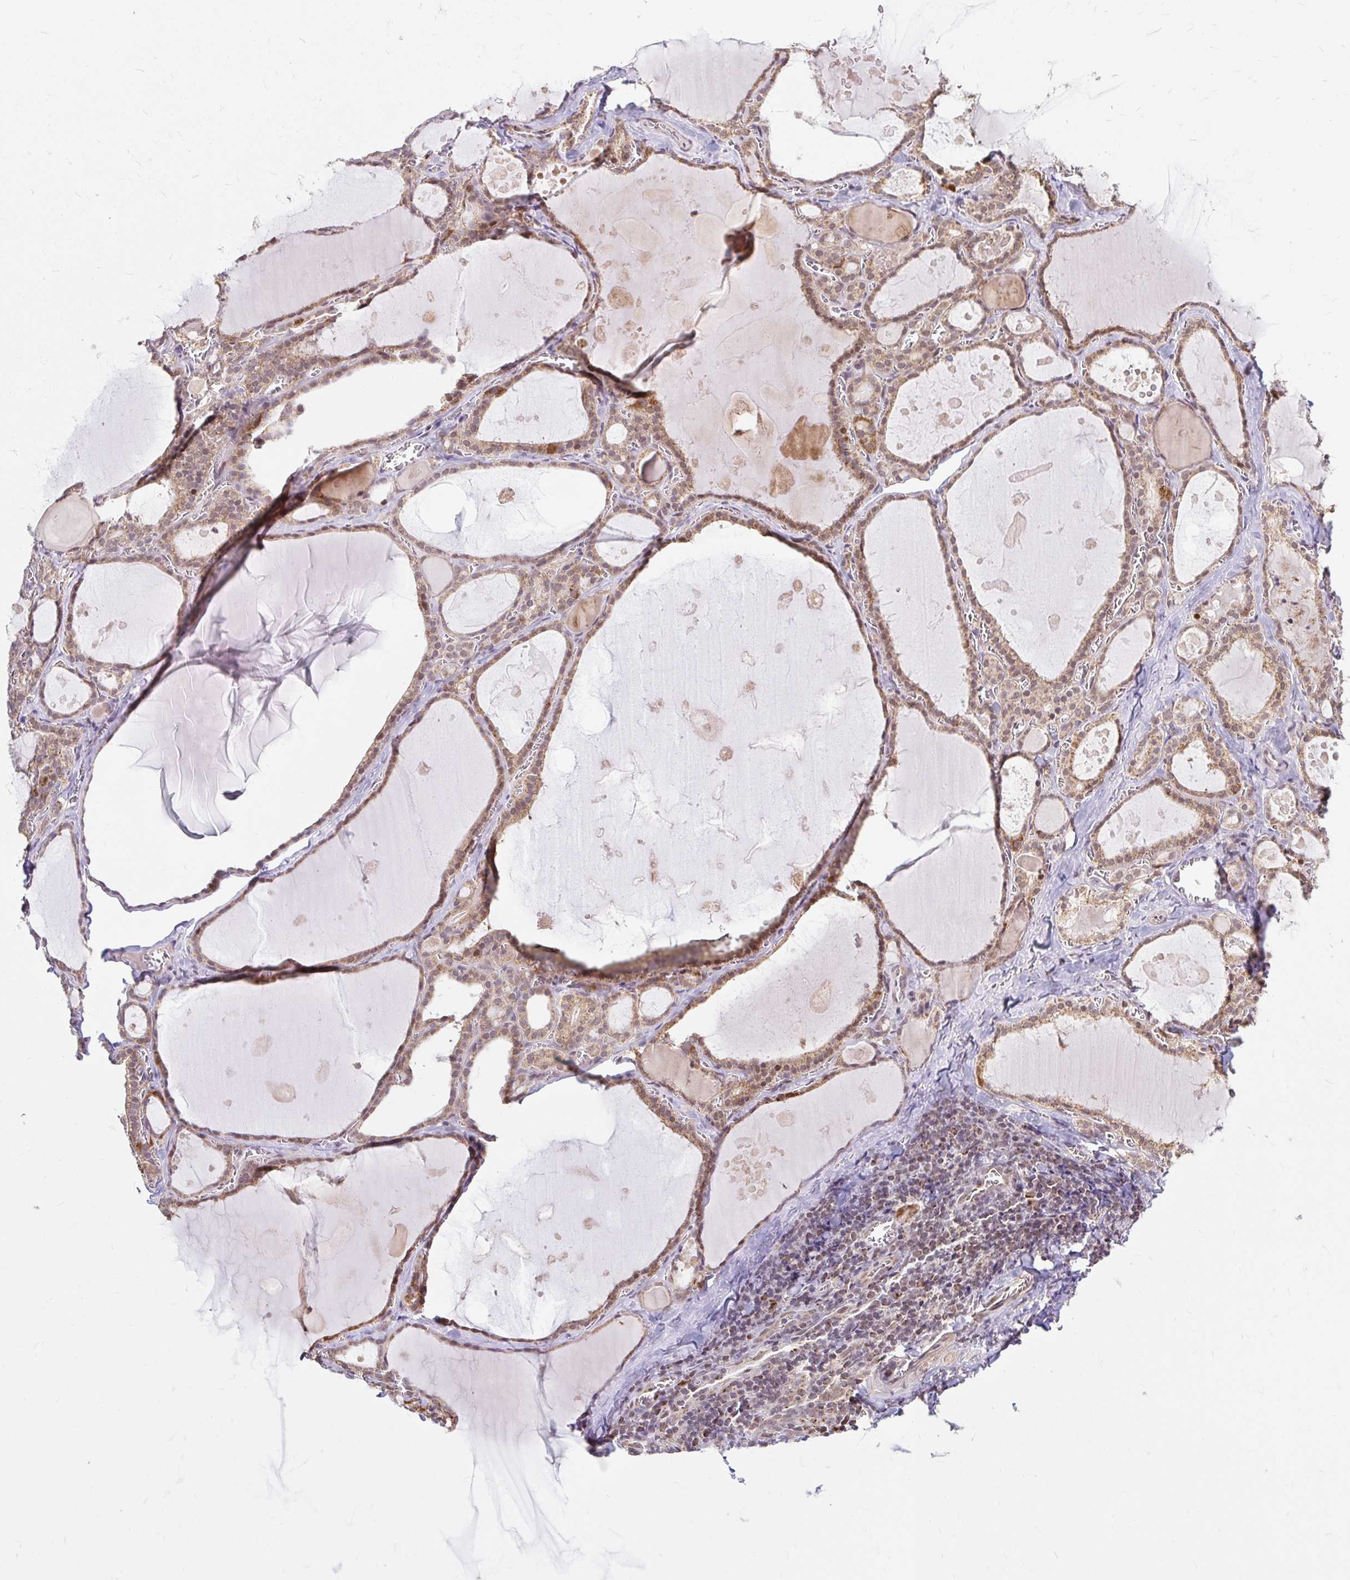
{"staining": {"intensity": "moderate", "quantity": ">75%", "location": "cytoplasmic/membranous"}, "tissue": "thyroid gland", "cell_type": "Glandular cells", "image_type": "normal", "snomed": [{"axis": "morphology", "description": "Normal tissue, NOS"}, {"axis": "topography", "description": "Thyroid gland"}], "caption": "Protein analysis of normal thyroid gland shows moderate cytoplasmic/membranous expression in approximately >75% of glandular cells. The staining was performed using DAB (3,3'-diaminobenzidine) to visualize the protein expression in brown, while the nuclei were stained in blue with hematoxylin (Magnification: 20x).", "gene": "TIMM50", "patient": {"sex": "male", "age": 56}}